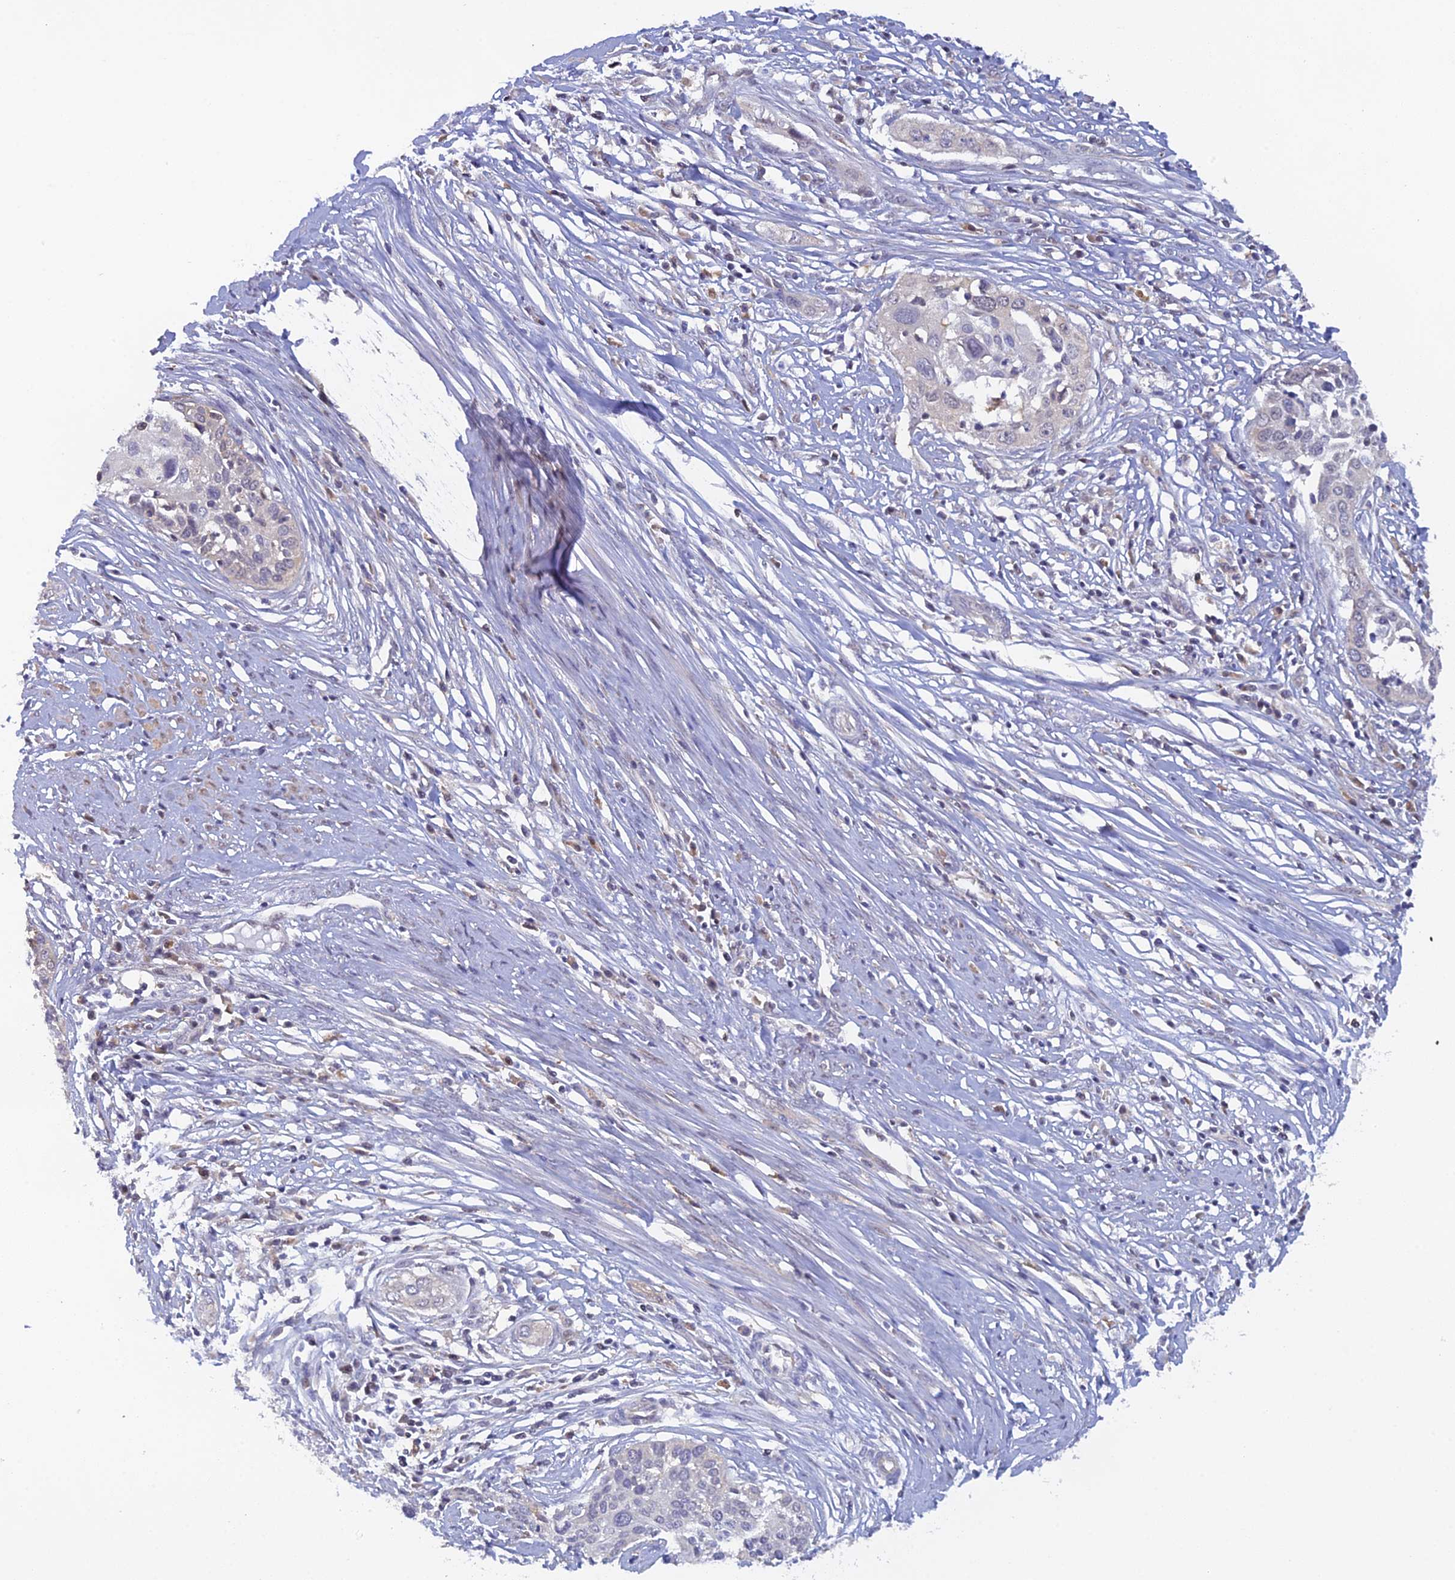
{"staining": {"intensity": "negative", "quantity": "none", "location": "none"}, "tissue": "cervical cancer", "cell_type": "Tumor cells", "image_type": "cancer", "snomed": [{"axis": "morphology", "description": "Squamous cell carcinoma, NOS"}, {"axis": "topography", "description": "Cervix"}], "caption": "Immunohistochemistry image of squamous cell carcinoma (cervical) stained for a protein (brown), which displays no staining in tumor cells. Nuclei are stained in blue.", "gene": "HINT1", "patient": {"sex": "female", "age": 34}}